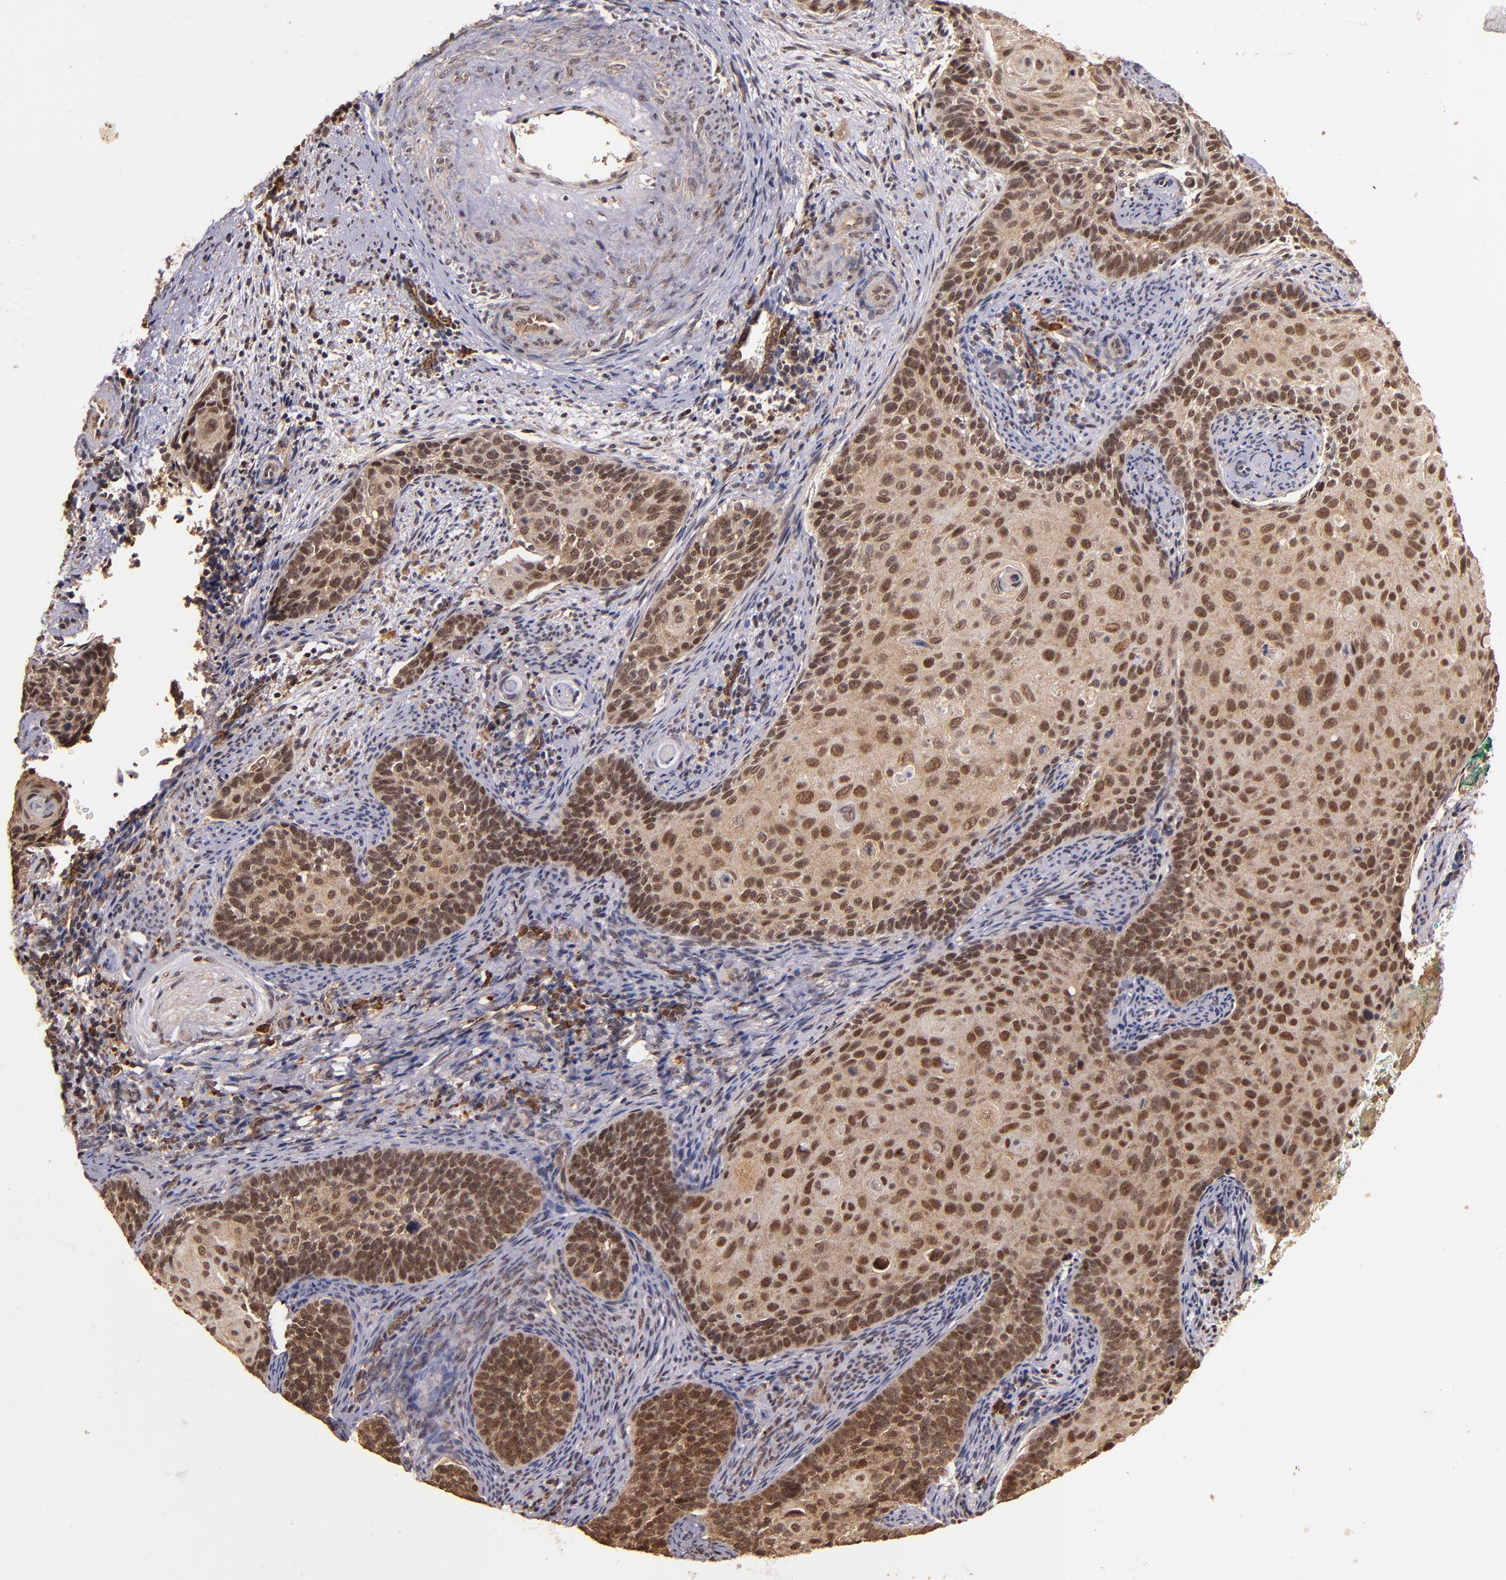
{"staining": {"intensity": "moderate", "quantity": ">75%", "location": "cytoplasmic/membranous,nuclear"}, "tissue": "cervical cancer", "cell_type": "Tumor cells", "image_type": "cancer", "snomed": [{"axis": "morphology", "description": "Squamous cell carcinoma, NOS"}, {"axis": "topography", "description": "Cervix"}], "caption": "Protein staining of cervical squamous cell carcinoma tissue demonstrates moderate cytoplasmic/membranous and nuclear positivity in about >75% of tumor cells.", "gene": "RIOK3", "patient": {"sex": "female", "age": 33}}